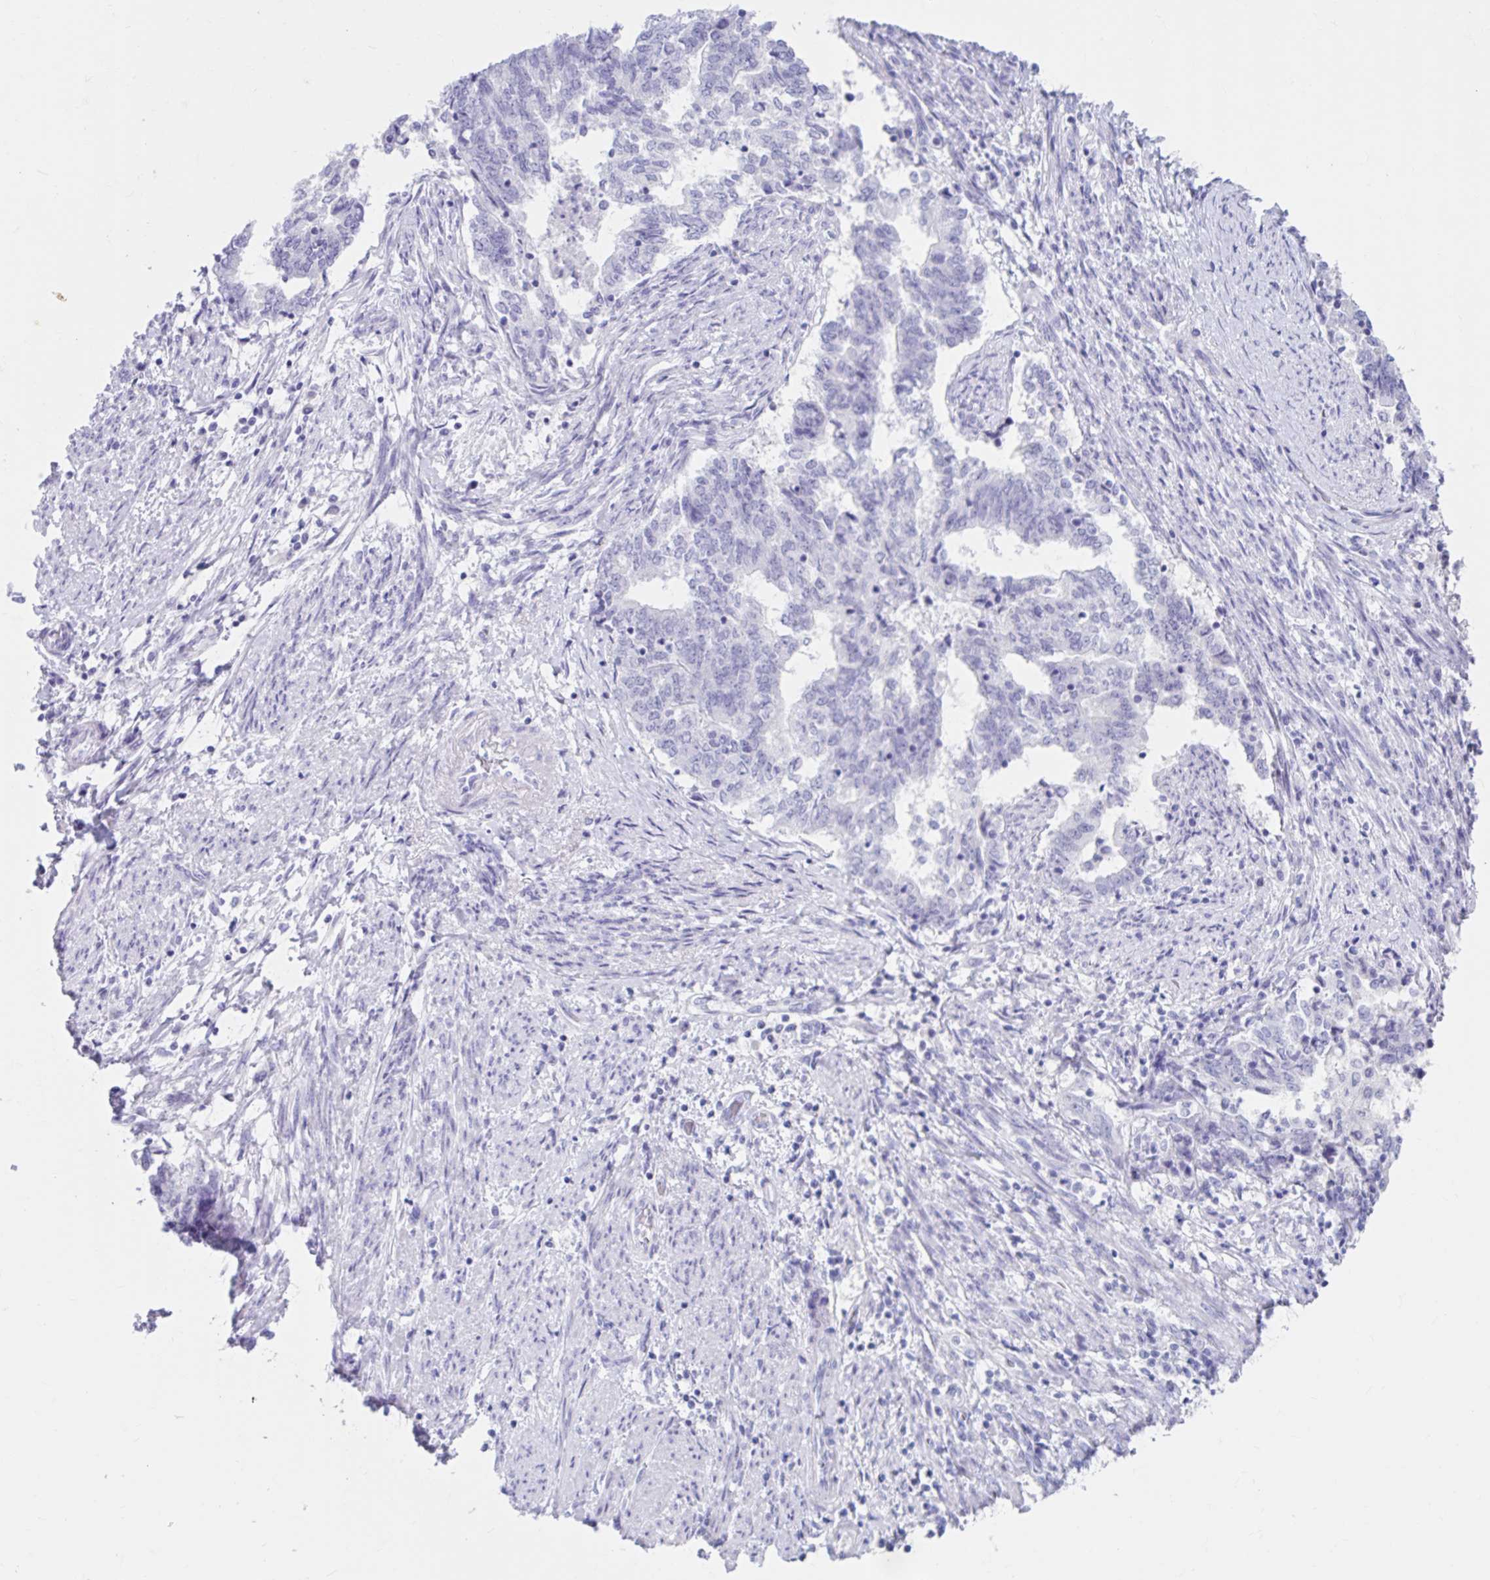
{"staining": {"intensity": "negative", "quantity": "none", "location": "none"}, "tissue": "endometrial cancer", "cell_type": "Tumor cells", "image_type": "cancer", "snomed": [{"axis": "morphology", "description": "Adenocarcinoma, NOS"}, {"axis": "topography", "description": "Endometrium"}], "caption": "This is a micrograph of IHC staining of adenocarcinoma (endometrial), which shows no staining in tumor cells.", "gene": "DPEP3", "patient": {"sex": "female", "age": 65}}